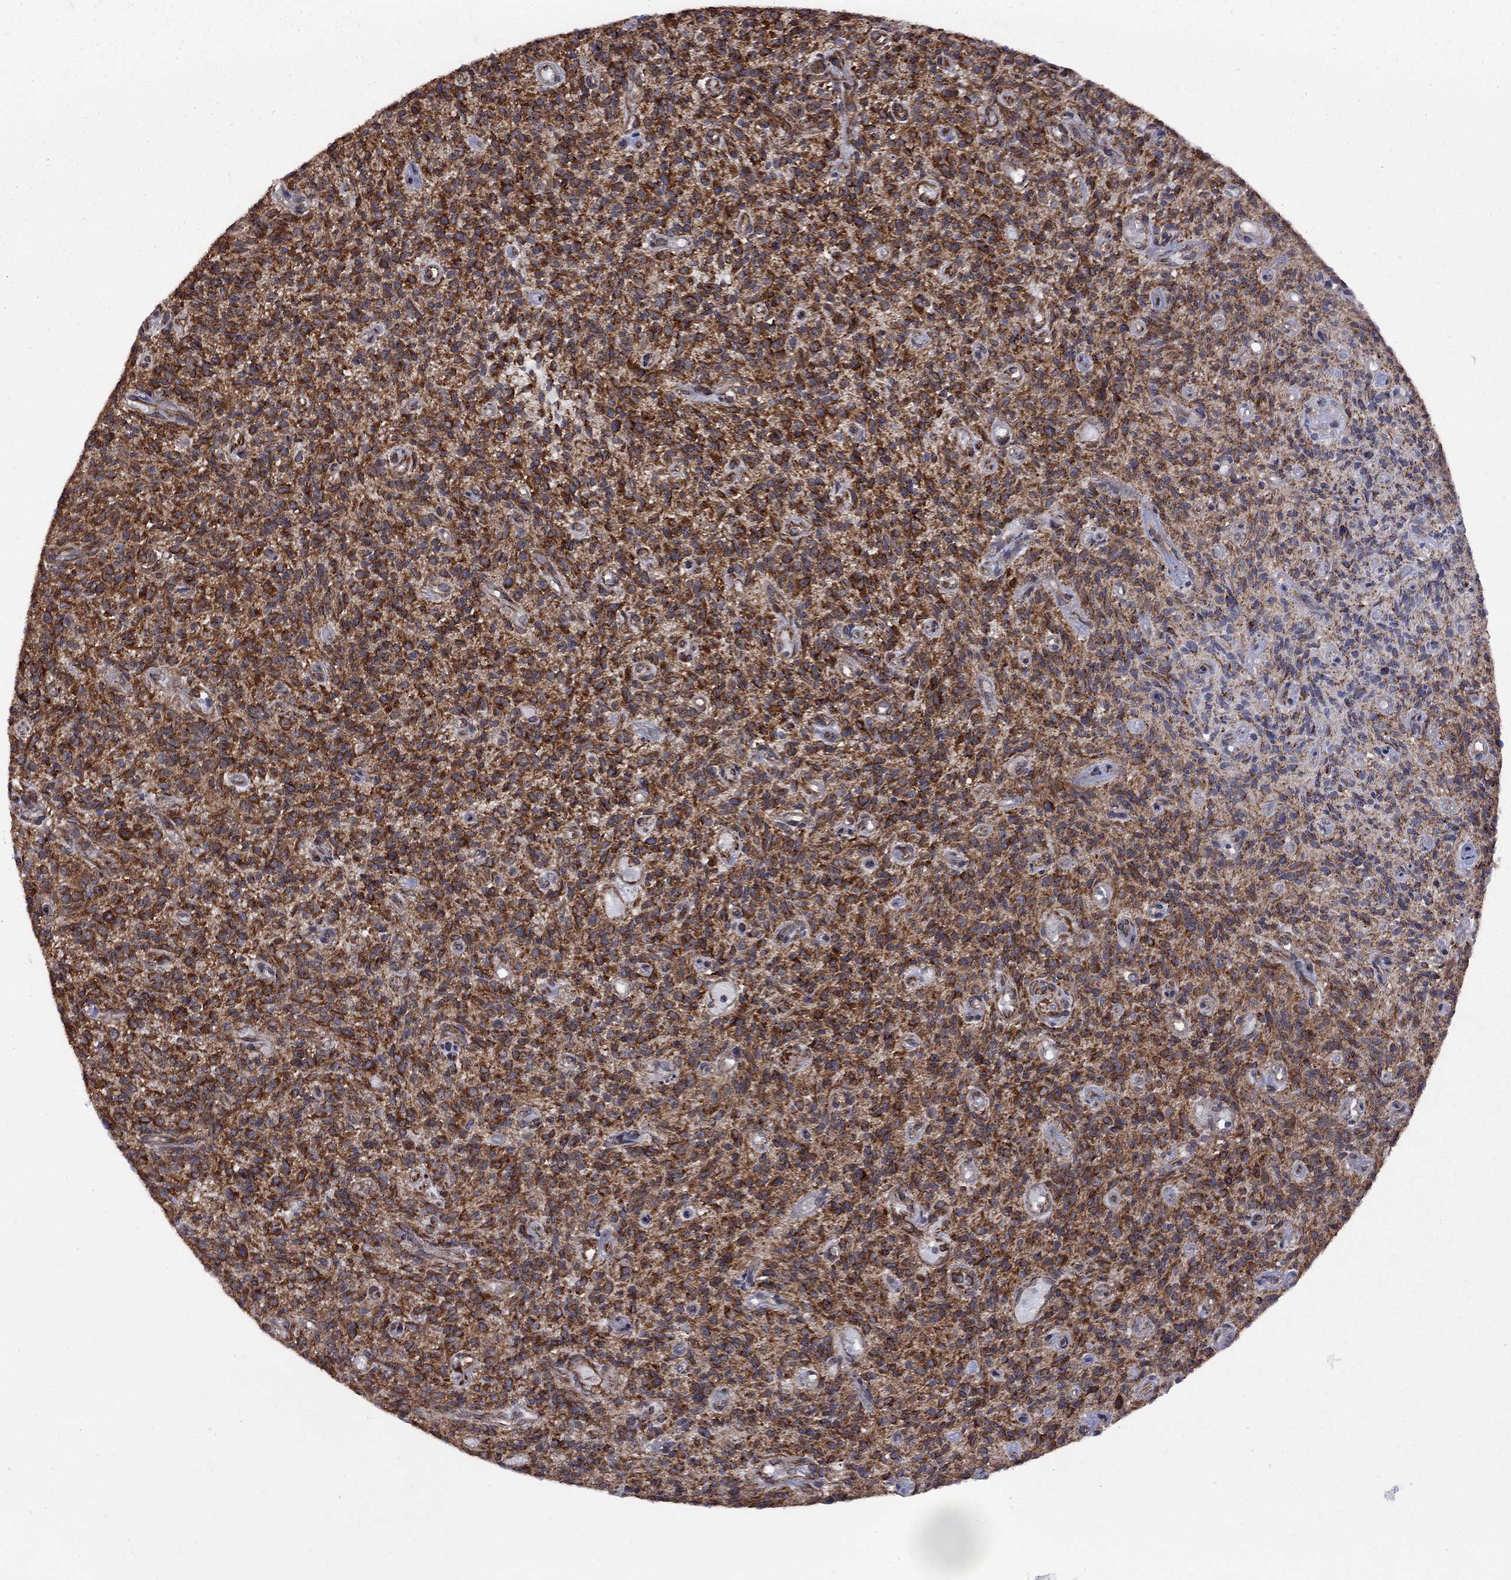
{"staining": {"intensity": "strong", "quantity": ">75%", "location": "cytoplasmic/membranous"}, "tissue": "glioma", "cell_type": "Tumor cells", "image_type": "cancer", "snomed": [{"axis": "morphology", "description": "Glioma, malignant, High grade"}, {"axis": "topography", "description": "Brain"}], "caption": "Immunohistochemical staining of human malignant glioma (high-grade) shows high levels of strong cytoplasmic/membranous positivity in about >75% of tumor cells.", "gene": "CLPTM1", "patient": {"sex": "male", "age": 64}}